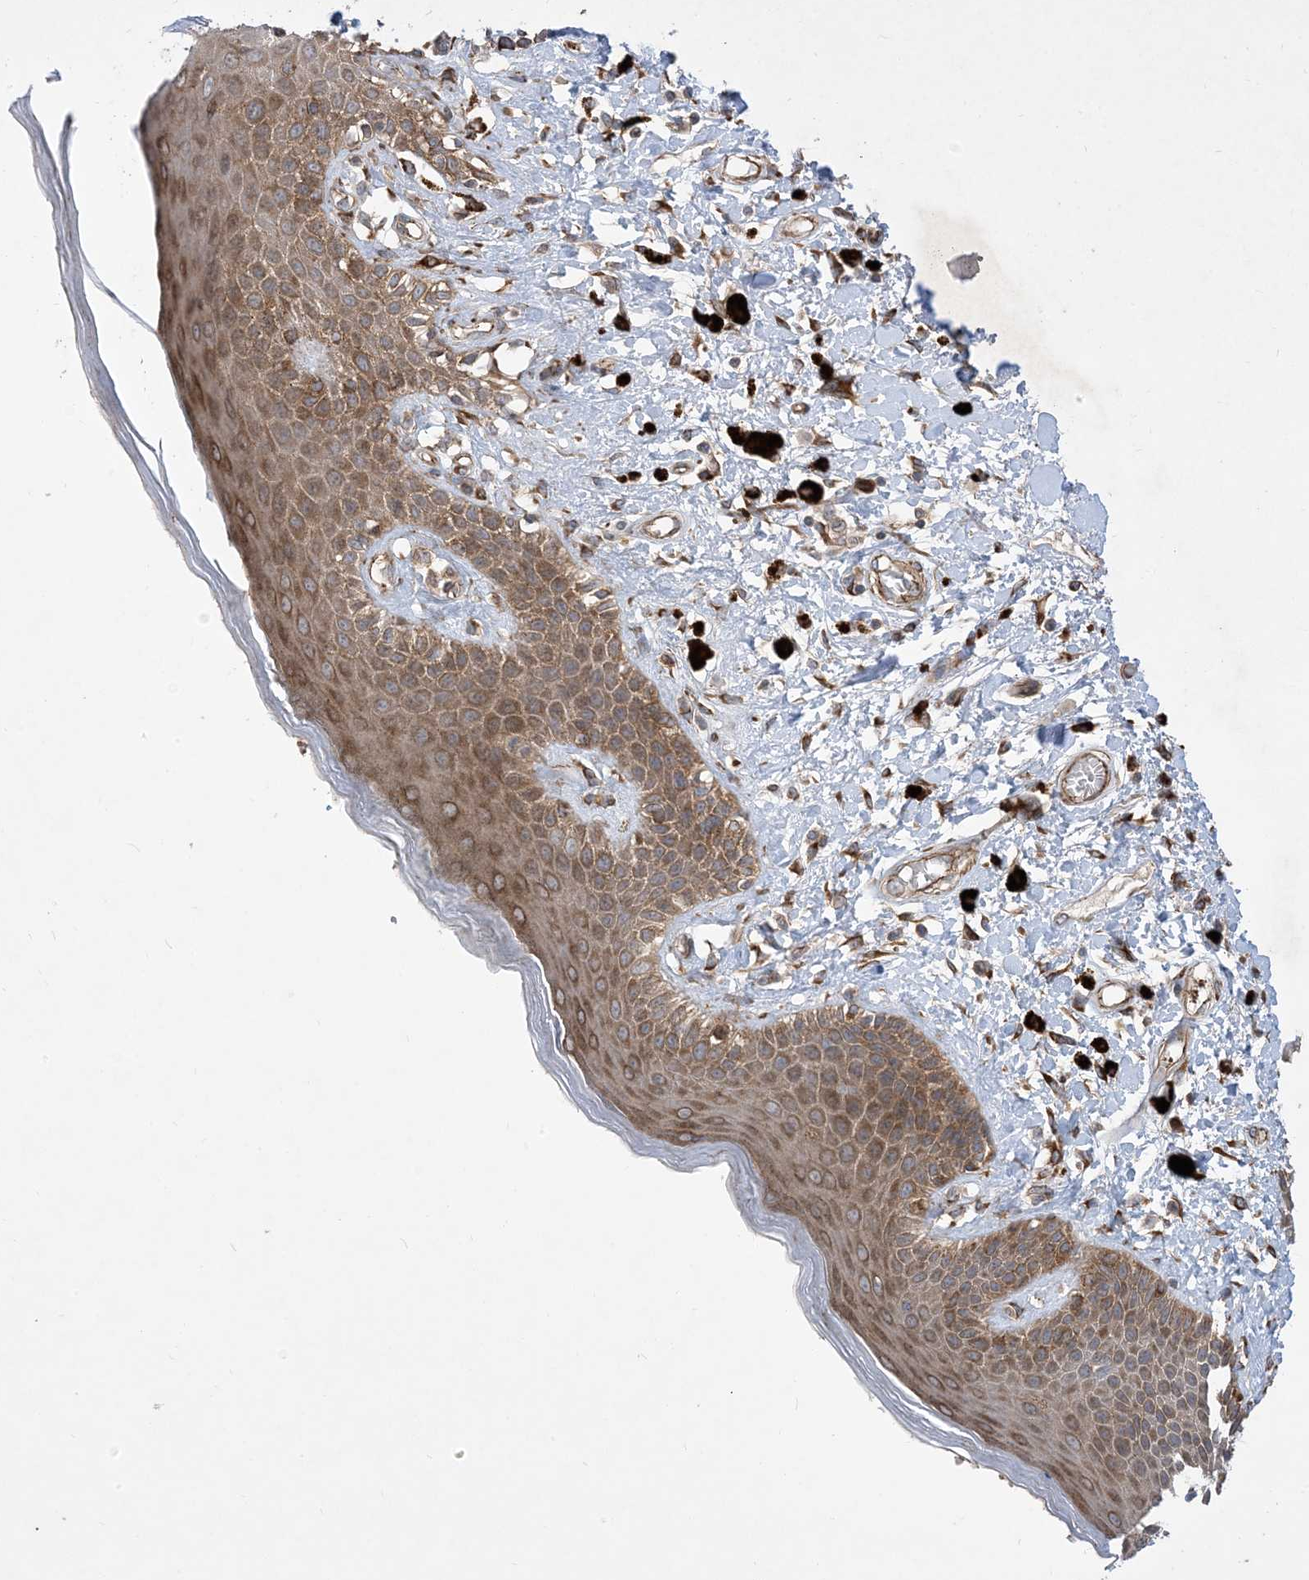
{"staining": {"intensity": "moderate", "quantity": ">75%", "location": "cytoplasmic/membranous"}, "tissue": "skin", "cell_type": "Epidermal cells", "image_type": "normal", "snomed": [{"axis": "morphology", "description": "Normal tissue, NOS"}, {"axis": "topography", "description": "Anal"}], "caption": "Protein positivity by immunohistochemistry shows moderate cytoplasmic/membranous staining in approximately >75% of epidermal cells in unremarkable skin. (DAB IHC, brown staining for protein, blue staining for nuclei).", "gene": "OTOP1", "patient": {"sex": "female", "age": 78}}